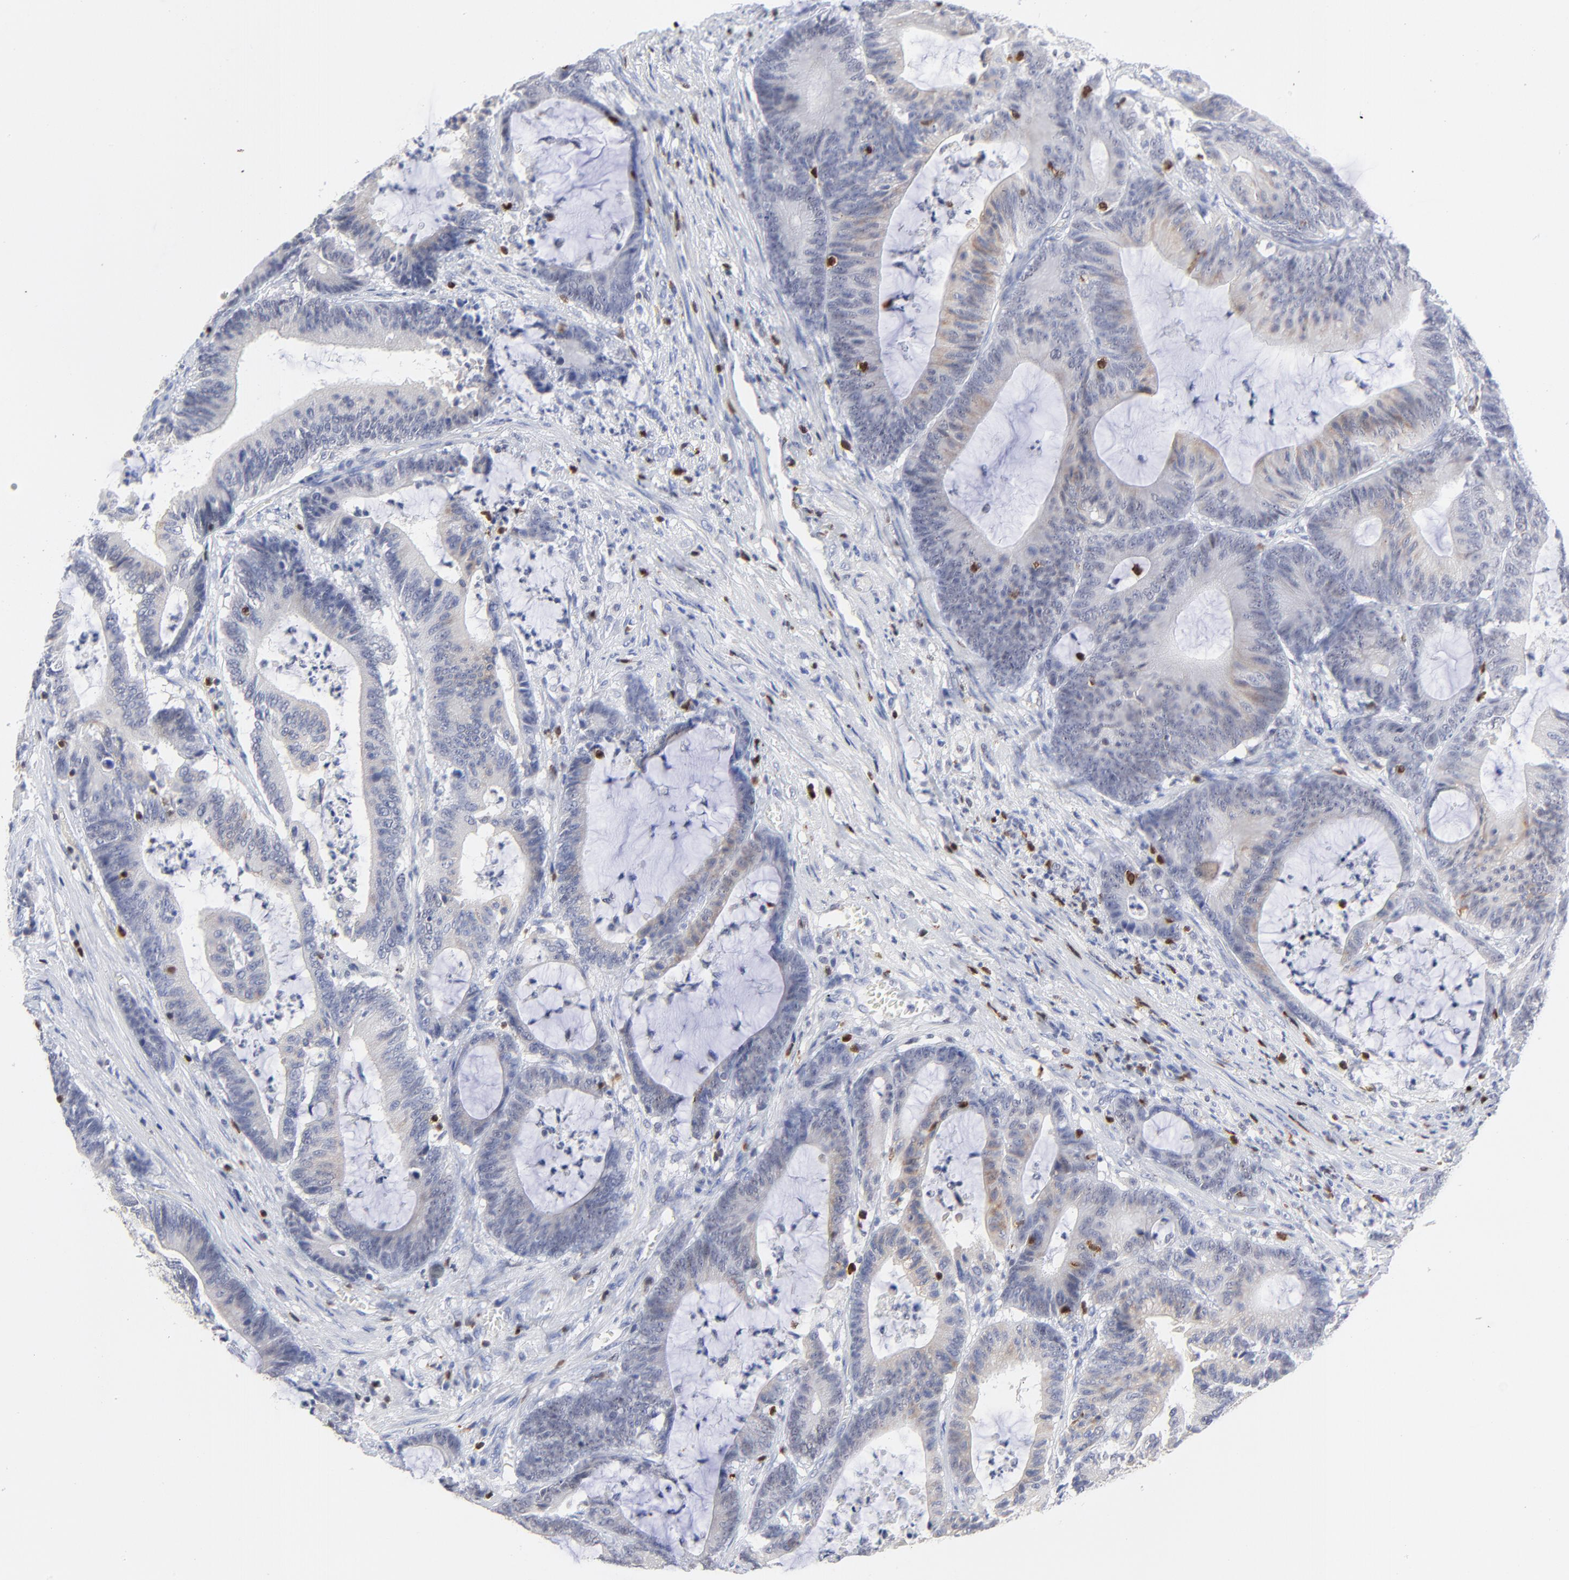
{"staining": {"intensity": "weak", "quantity": "<25%", "location": "cytoplasmic/membranous"}, "tissue": "colorectal cancer", "cell_type": "Tumor cells", "image_type": "cancer", "snomed": [{"axis": "morphology", "description": "Adenocarcinoma, NOS"}, {"axis": "topography", "description": "Colon"}], "caption": "Immunohistochemical staining of human colorectal cancer exhibits no significant positivity in tumor cells.", "gene": "ZAP70", "patient": {"sex": "female", "age": 84}}